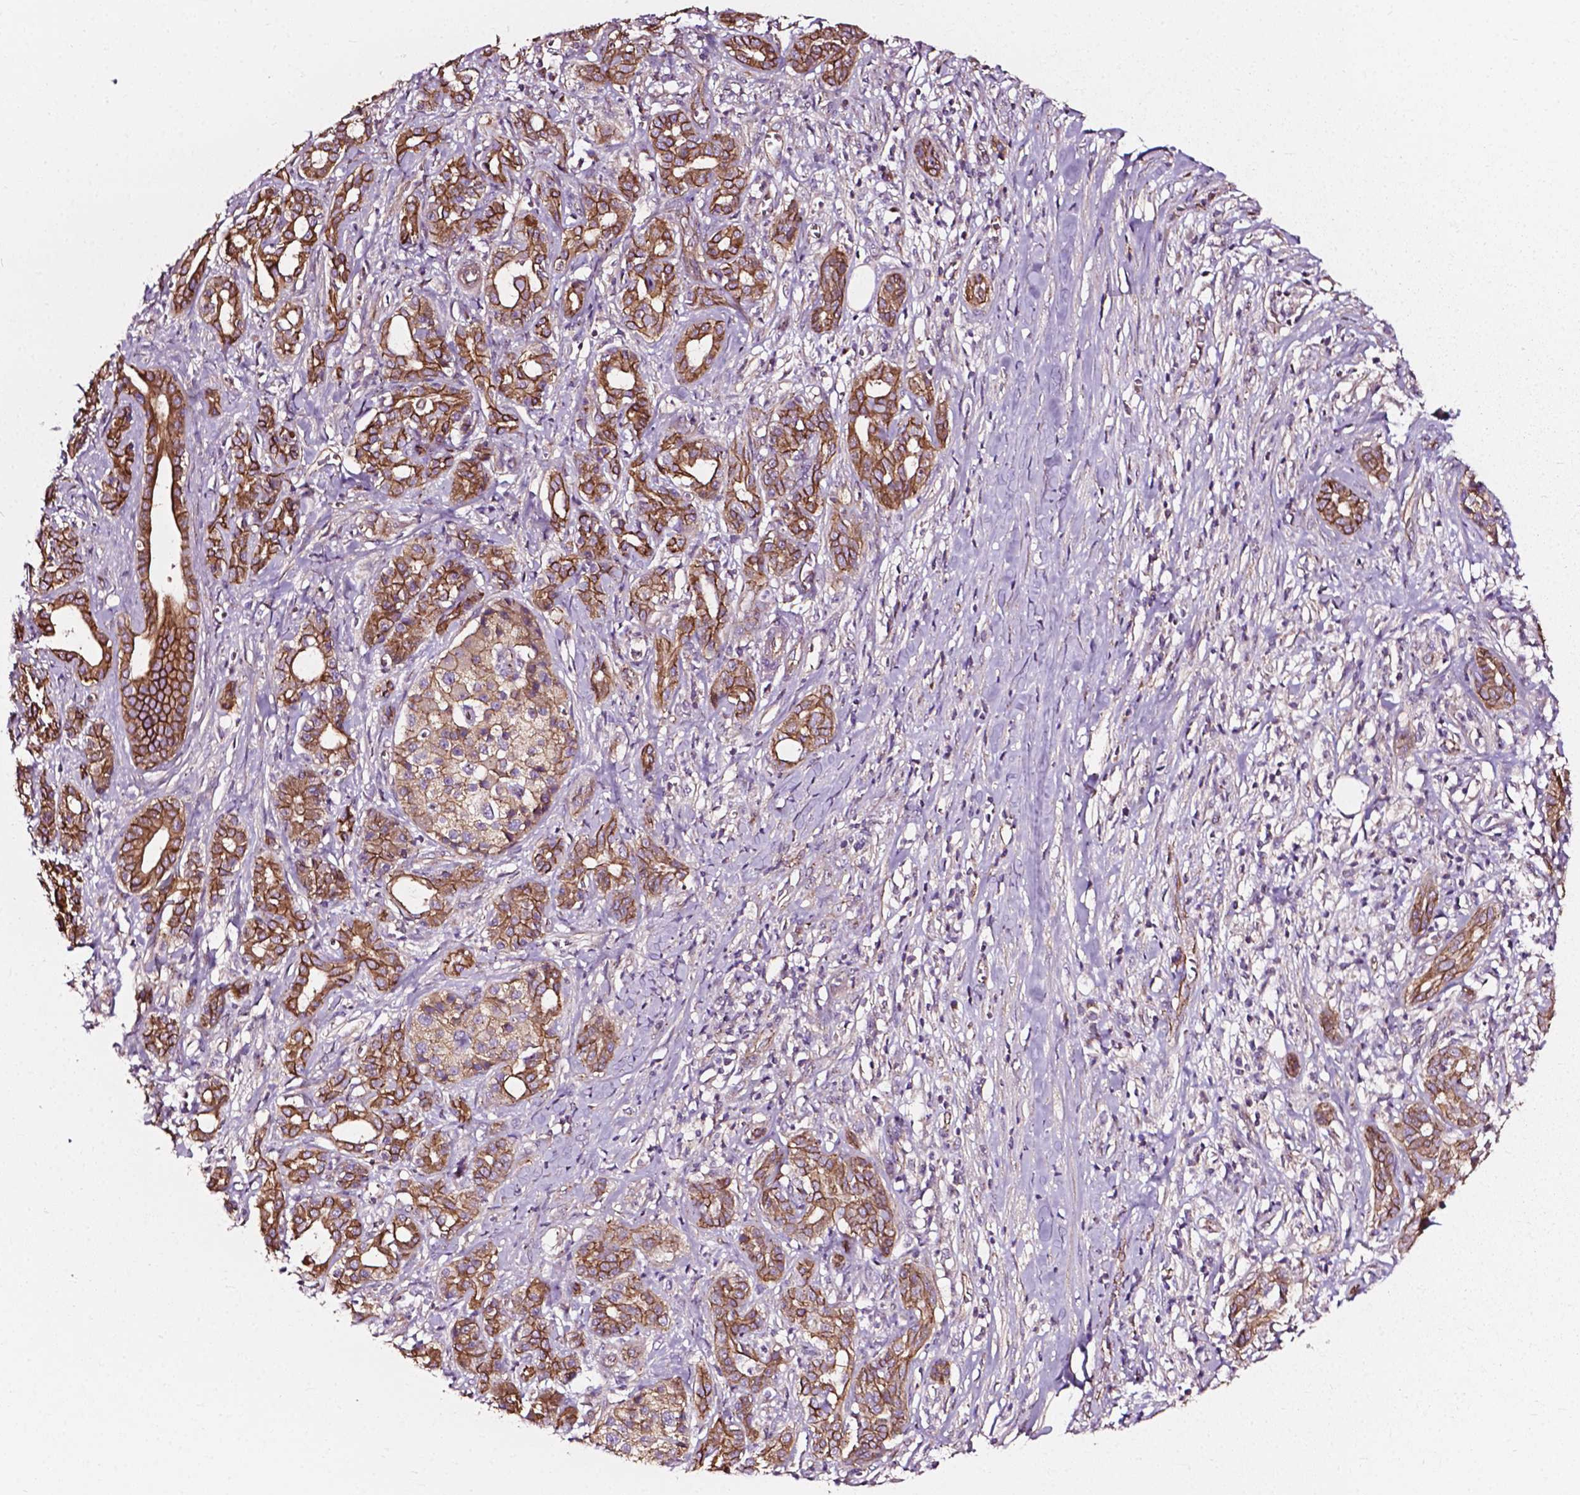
{"staining": {"intensity": "moderate", "quantity": ">75%", "location": "cytoplasmic/membranous"}, "tissue": "pancreatic cancer", "cell_type": "Tumor cells", "image_type": "cancer", "snomed": [{"axis": "morphology", "description": "Adenocarcinoma, NOS"}, {"axis": "topography", "description": "Pancreas"}], "caption": "Immunohistochemical staining of human pancreatic cancer (adenocarcinoma) demonstrates moderate cytoplasmic/membranous protein positivity in about >75% of tumor cells.", "gene": "ATG16L1", "patient": {"sex": "male", "age": 61}}